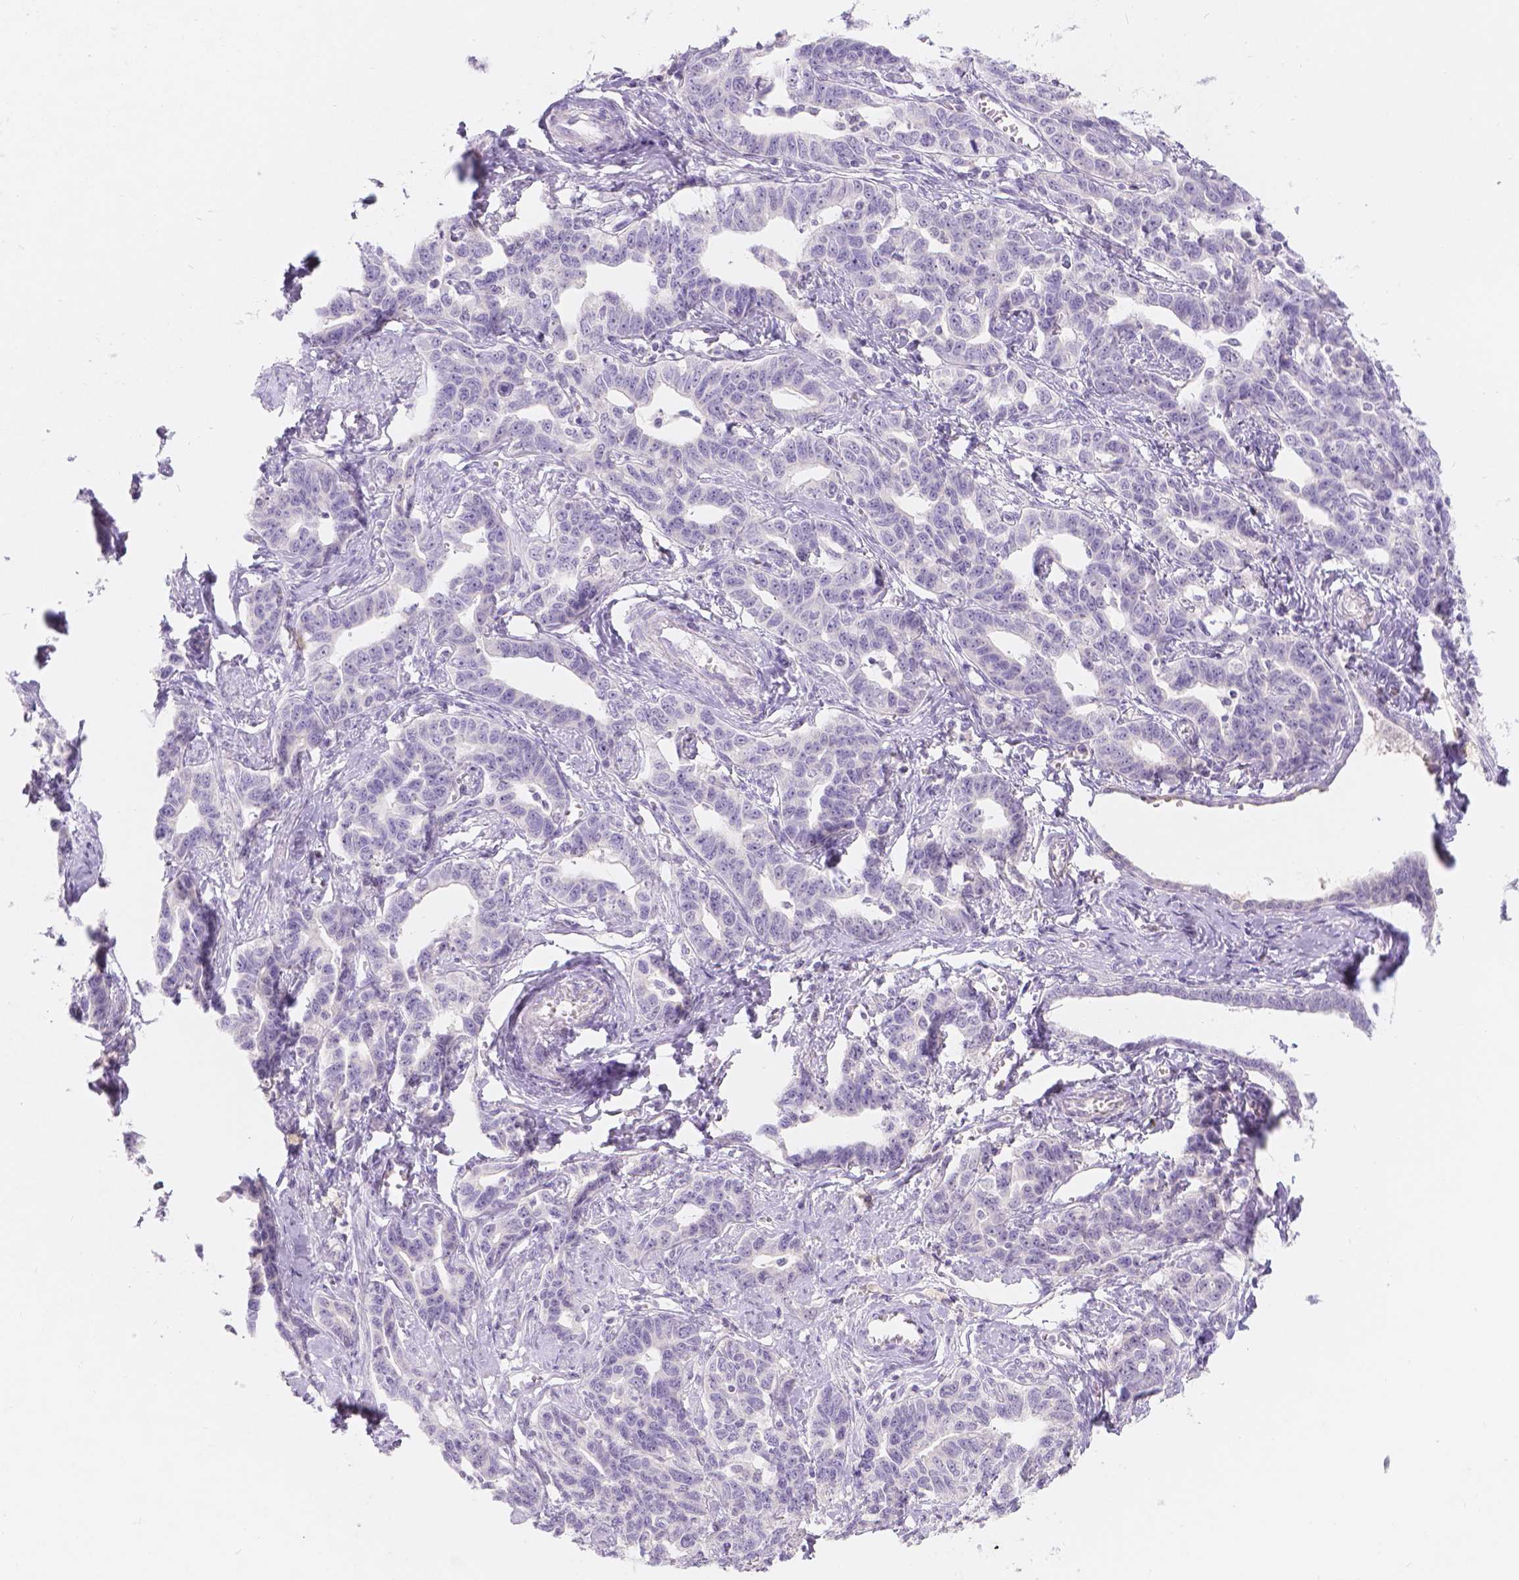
{"staining": {"intensity": "negative", "quantity": "none", "location": "none"}, "tissue": "ovarian cancer", "cell_type": "Tumor cells", "image_type": "cancer", "snomed": [{"axis": "morphology", "description": "Cystadenocarcinoma, serous, NOS"}, {"axis": "topography", "description": "Ovary"}], "caption": "Protein analysis of ovarian serous cystadenocarcinoma shows no significant expression in tumor cells.", "gene": "HTN3", "patient": {"sex": "female", "age": 69}}